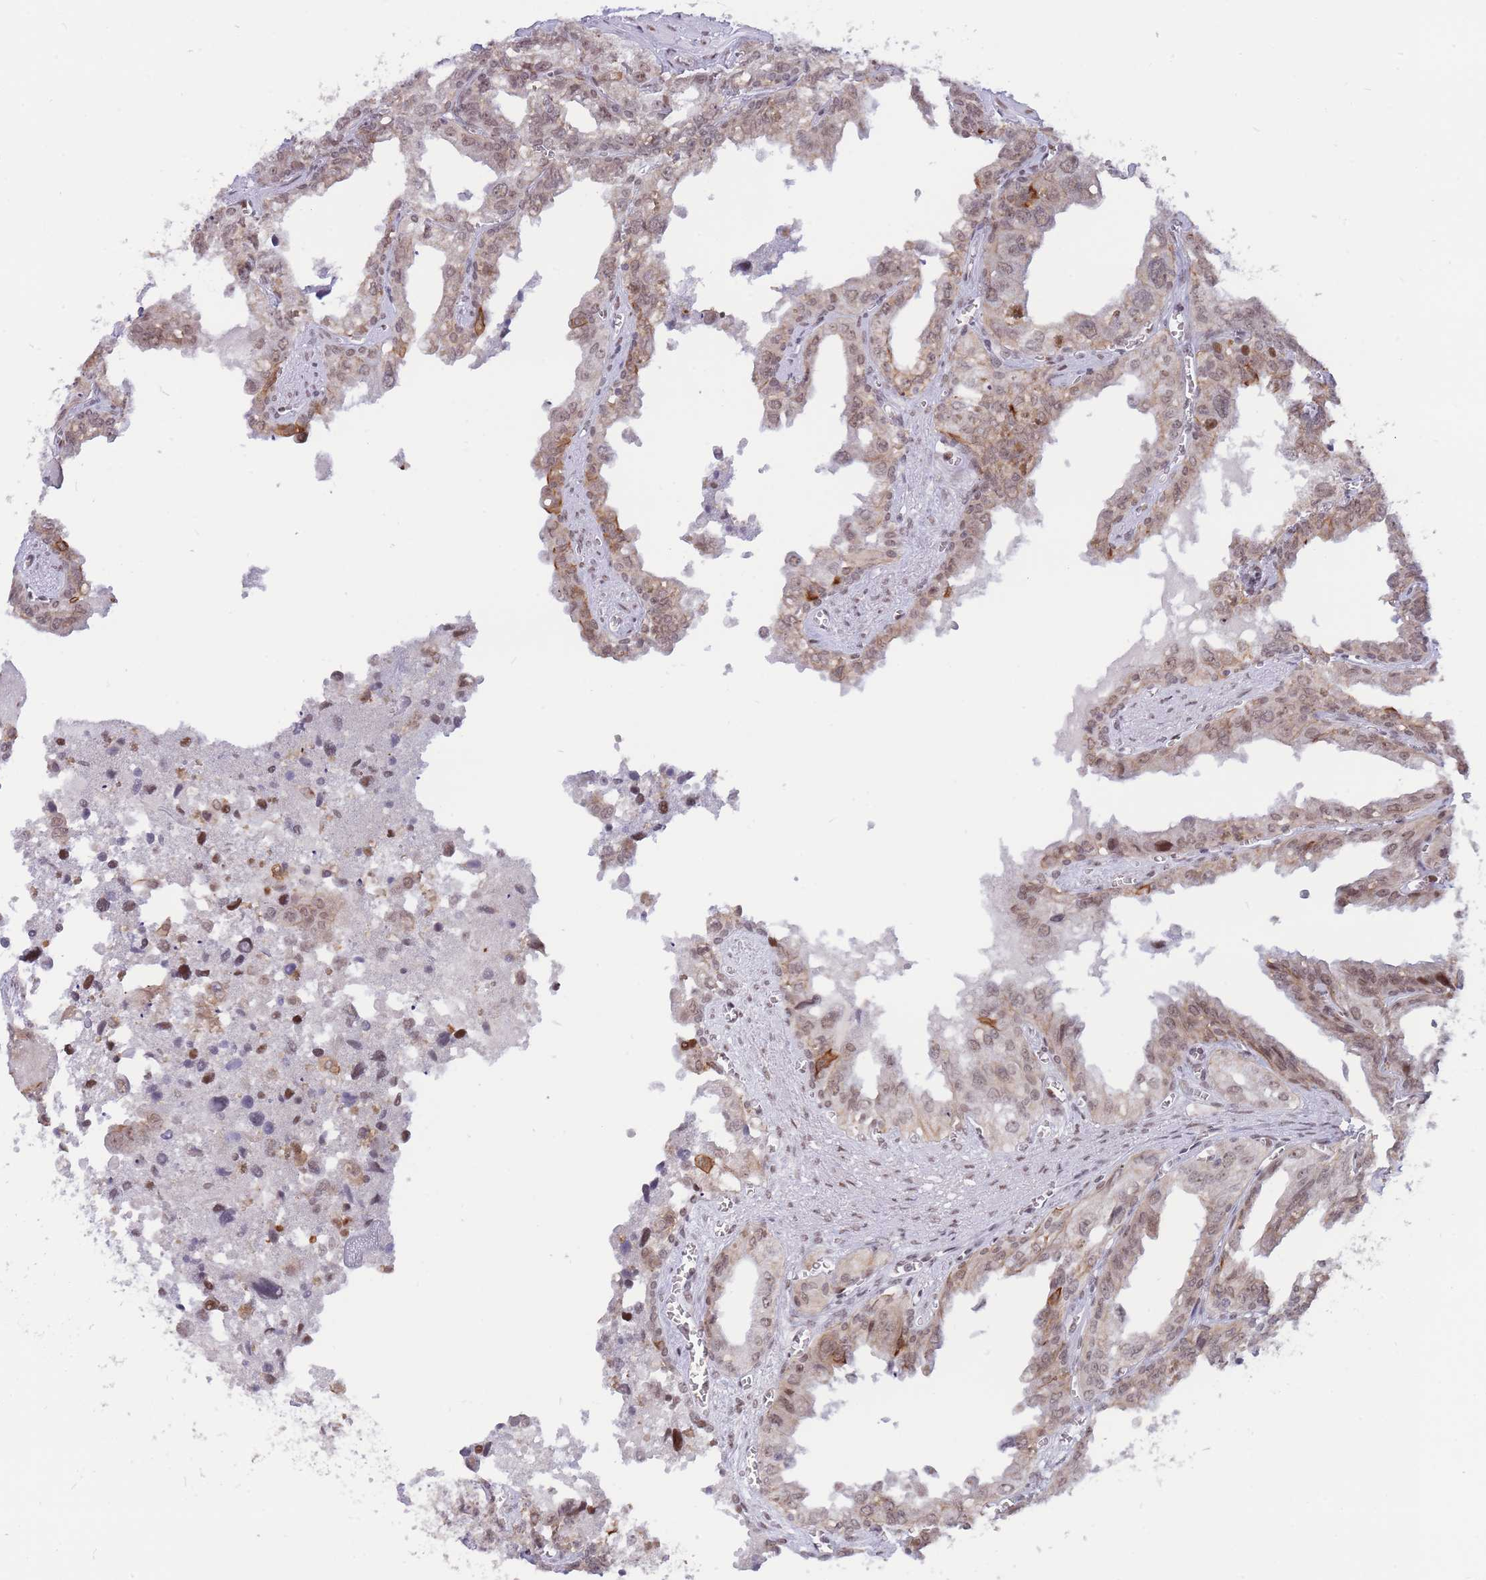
{"staining": {"intensity": "moderate", "quantity": "25%-75%", "location": "cytoplasmic/membranous,nuclear"}, "tissue": "seminal vesicle", "cell_type": "Glandular cells", "image_type": "normal", "snomed": [{"axis": "morphology", "description": "Normal tissue, NOS"}, {"axis": "topography", "description": "Seminal veicle"}], "caption": "About 25%-75% of glandular cells in normal seminal vesicle show moderate cytoplasmic/membranous,nuclear protein staining as visualized by brown immunohistochemical staining.", "gene": "TARBP2", "patient": {"sex": "male", "age": 67}}